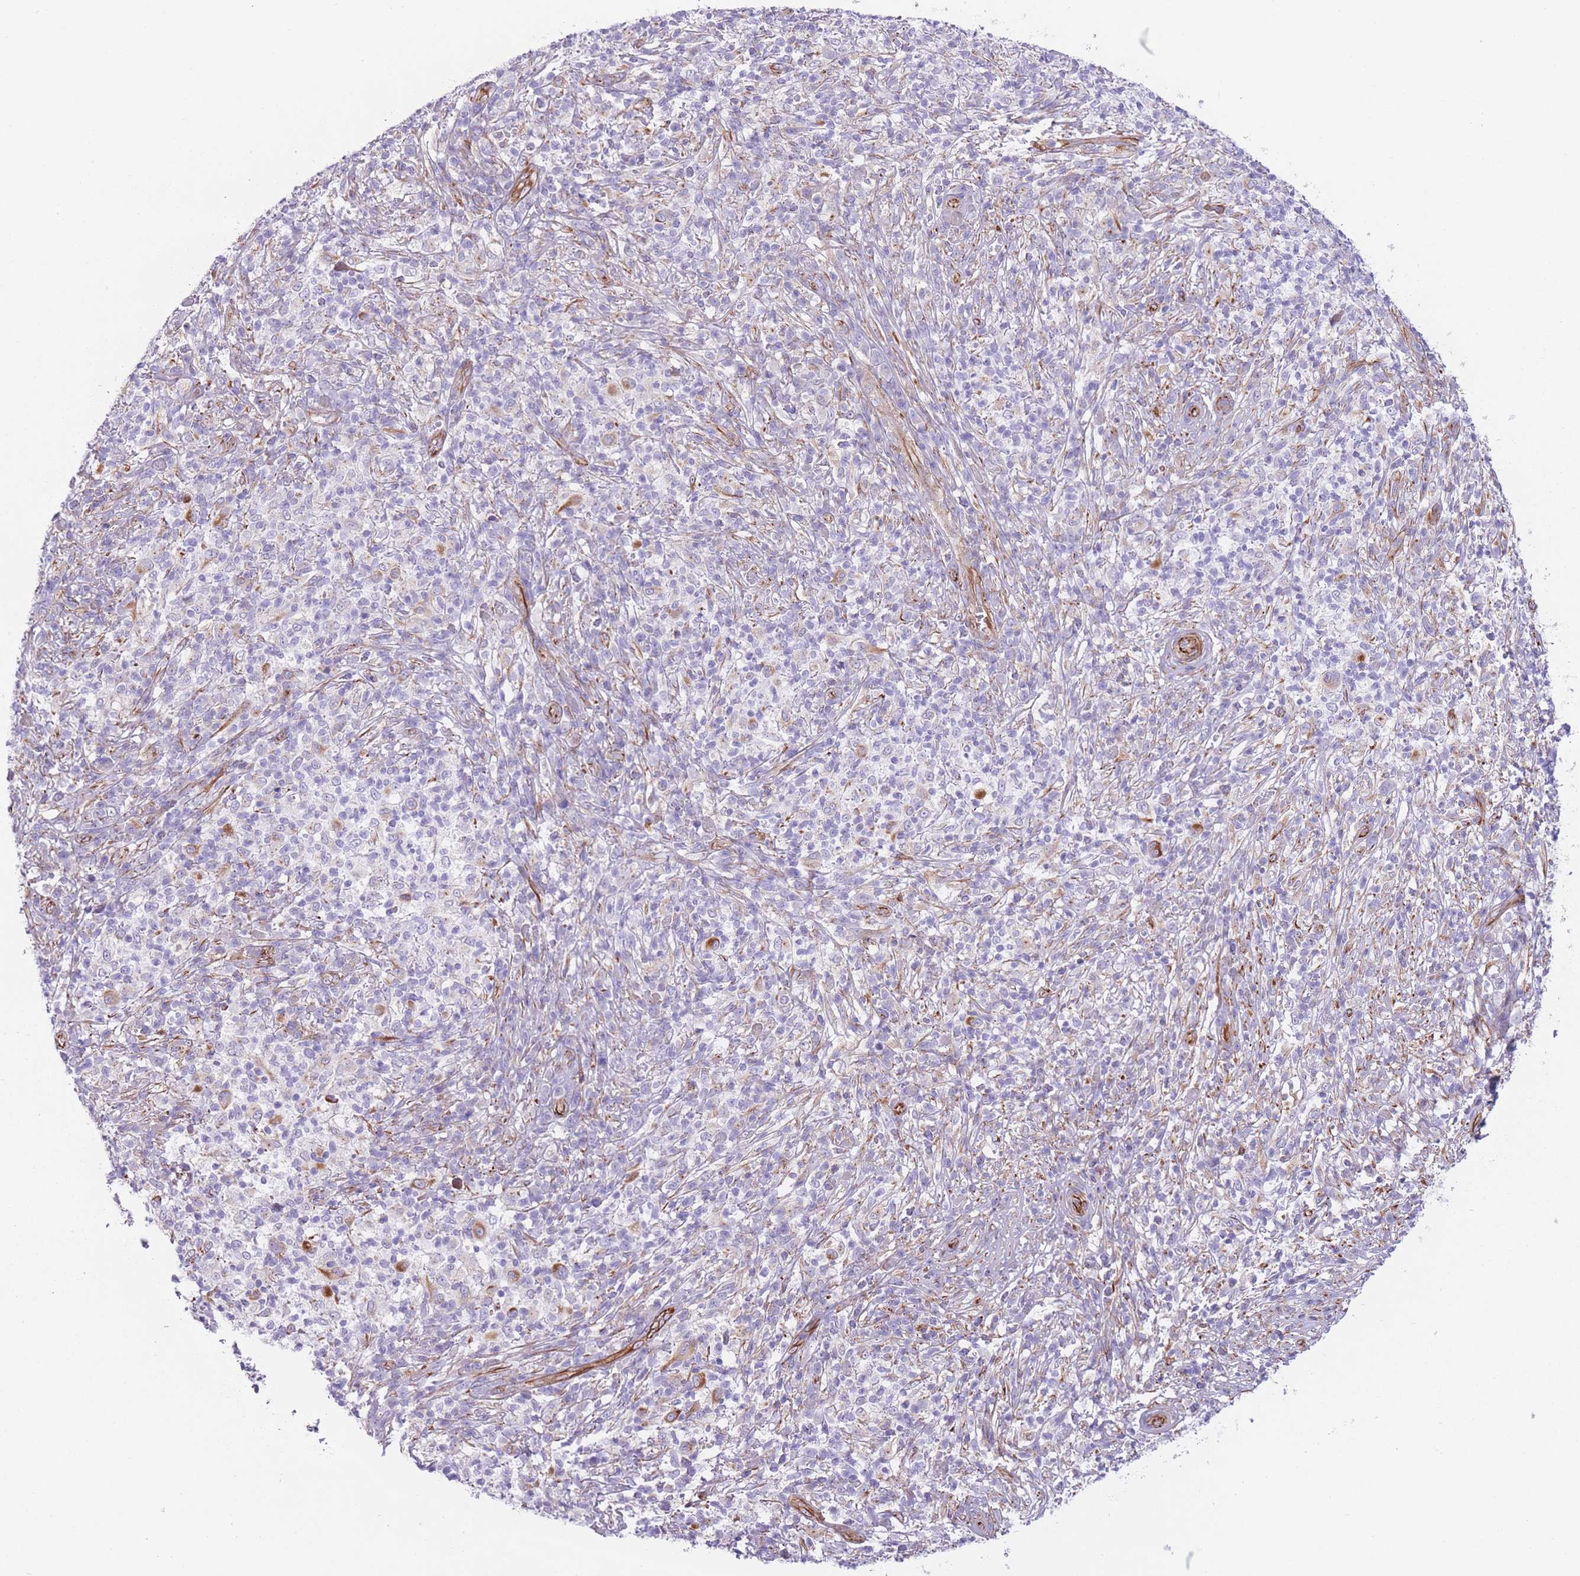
{"staining": {"intensity": "negative", "quantity": "none", "location": "none"}, "tissue": "melanoma", "cell_type": "Tumor cells", "image_type": "cancer", "snomed": [{"axis": "morphology", "description": "Malignant melanoma, NOS"}, {"axis": "topography", "description": "Skin"}], "caption": "Micrograph shows no protein staining in tumor cells of melanoma tissue. (Immunohistochemistry, brightfield microscopy, high magnification).", "gene": "PTCD1", "patient": {"sex": "male", "age": 66}}